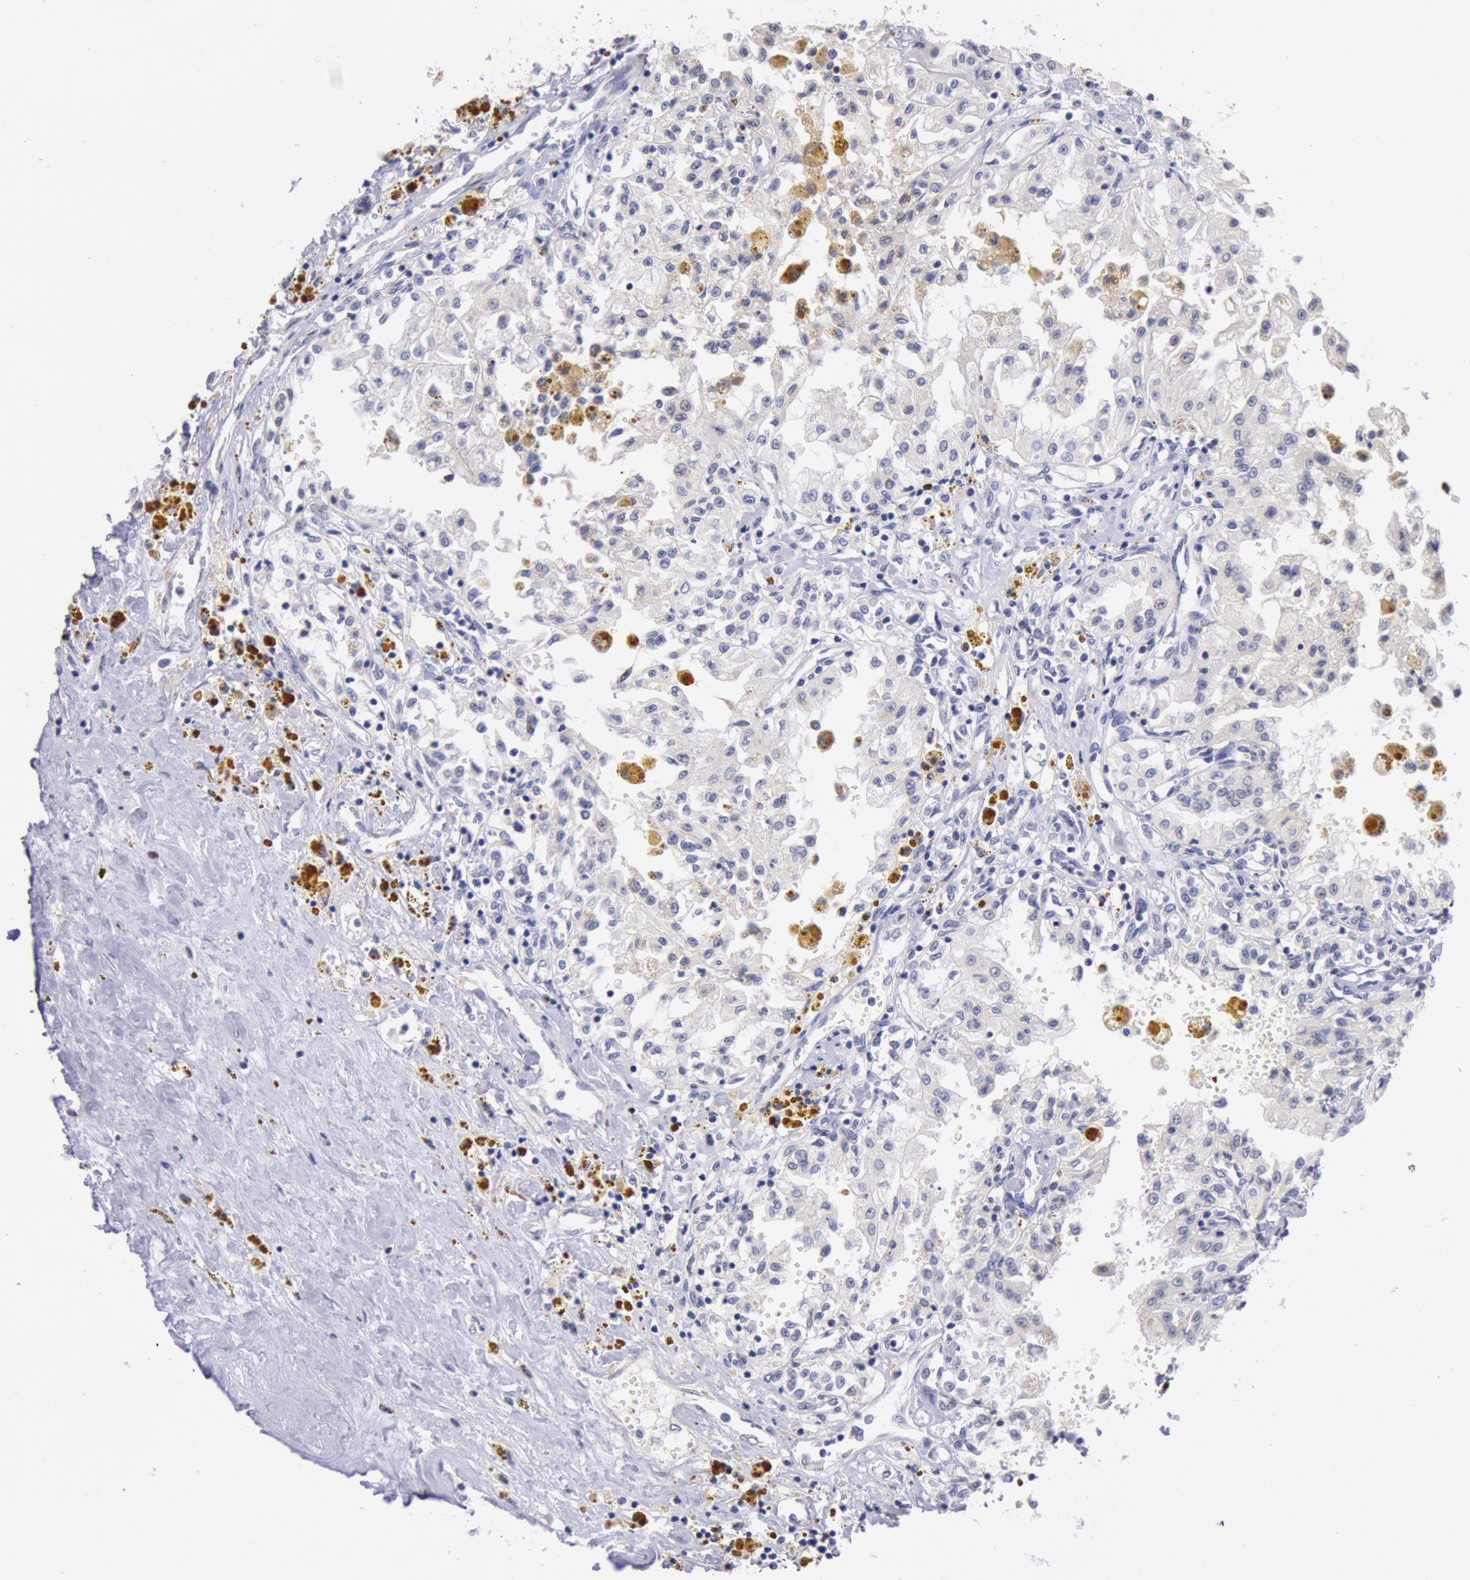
{"staining": {"intensity": "negative", "quantity": "none", "location": "none"}, "tissue": "renal cancer", "cell_type": "Tumor cells", "image_type": "cancer", "snomed": [{"axis": "morphology", "description": "Adenocarcinoma, NOS"}, {"axis": "topography", "description": "Kidney"}], "caption": "Renal adenocarcinoma was stained to show a protein in brown. There is no significant staining in tumor cells. (DAB immunohistochemistry (IHC), high magnification).", "gene": "RPS6KA5", "patient": {"sex": "male", "age": 78}}